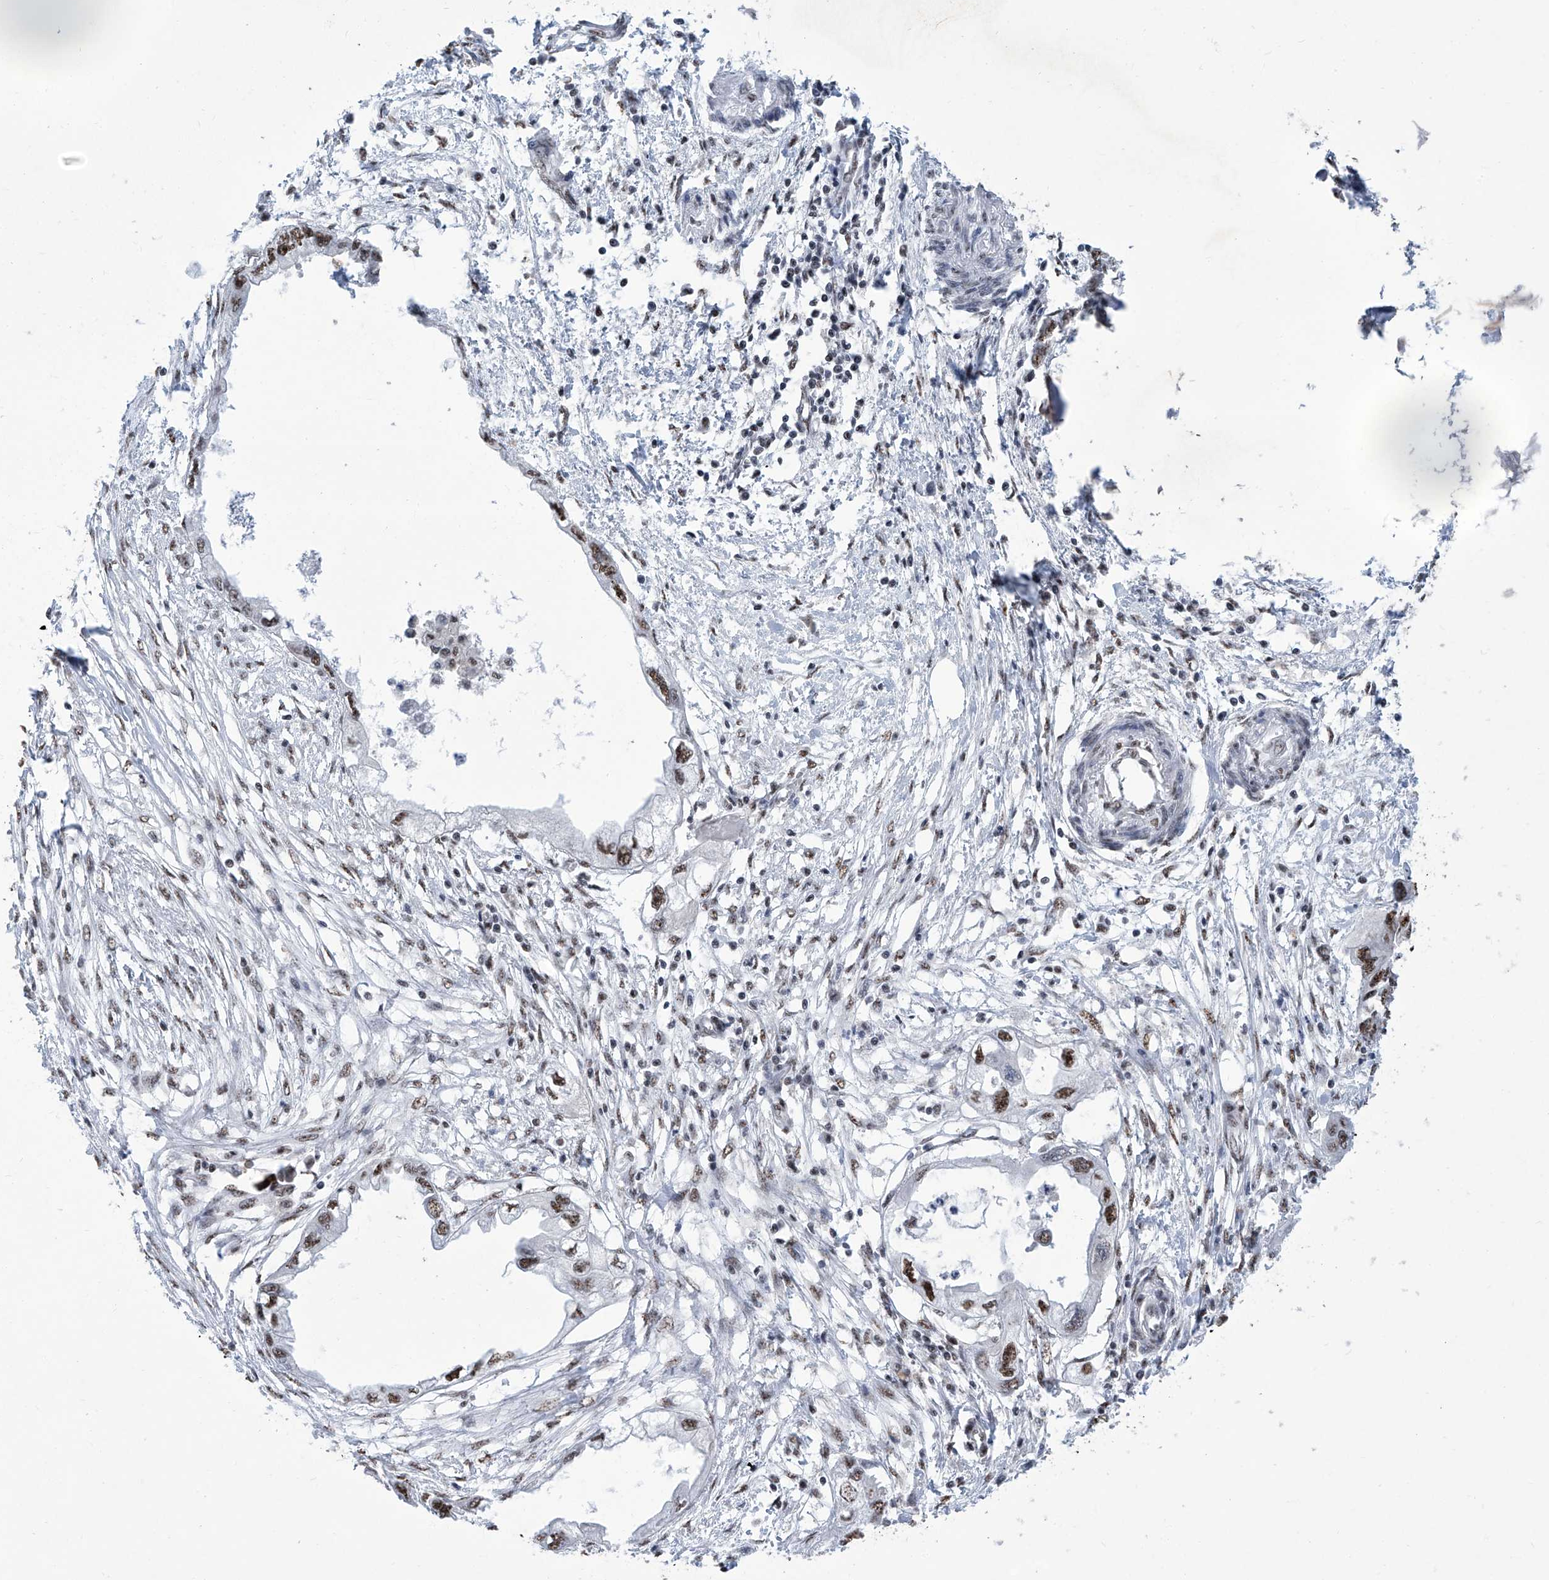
{"staining": {"intensity": "moderate", "quantity": ">75%", "location": "nuclear"}, "tissue": "endometrial cancer", "cell_type": "Tumor cells", "image_type": "cancer", "snomed": [{"axis": "morphology", "description": "Adenocarcinoma, NOS"}, {"axis": "morphology", "description": "Adenocarcinoma, metastatic, NOS"}, {"axis": "topography", "description": "Adipose tissue"}, {"axis": "topography", "description": "Endometrium"}], "caption": "About >75% of tumor cells in endometrial cancer (metastatic adenocarcinoma) reveal moderate nuclear protein positivity as visualized by brown immunohistochemical staining.", "gene": "FBXL4", "patient": {"sex": "female", "age": 67}}